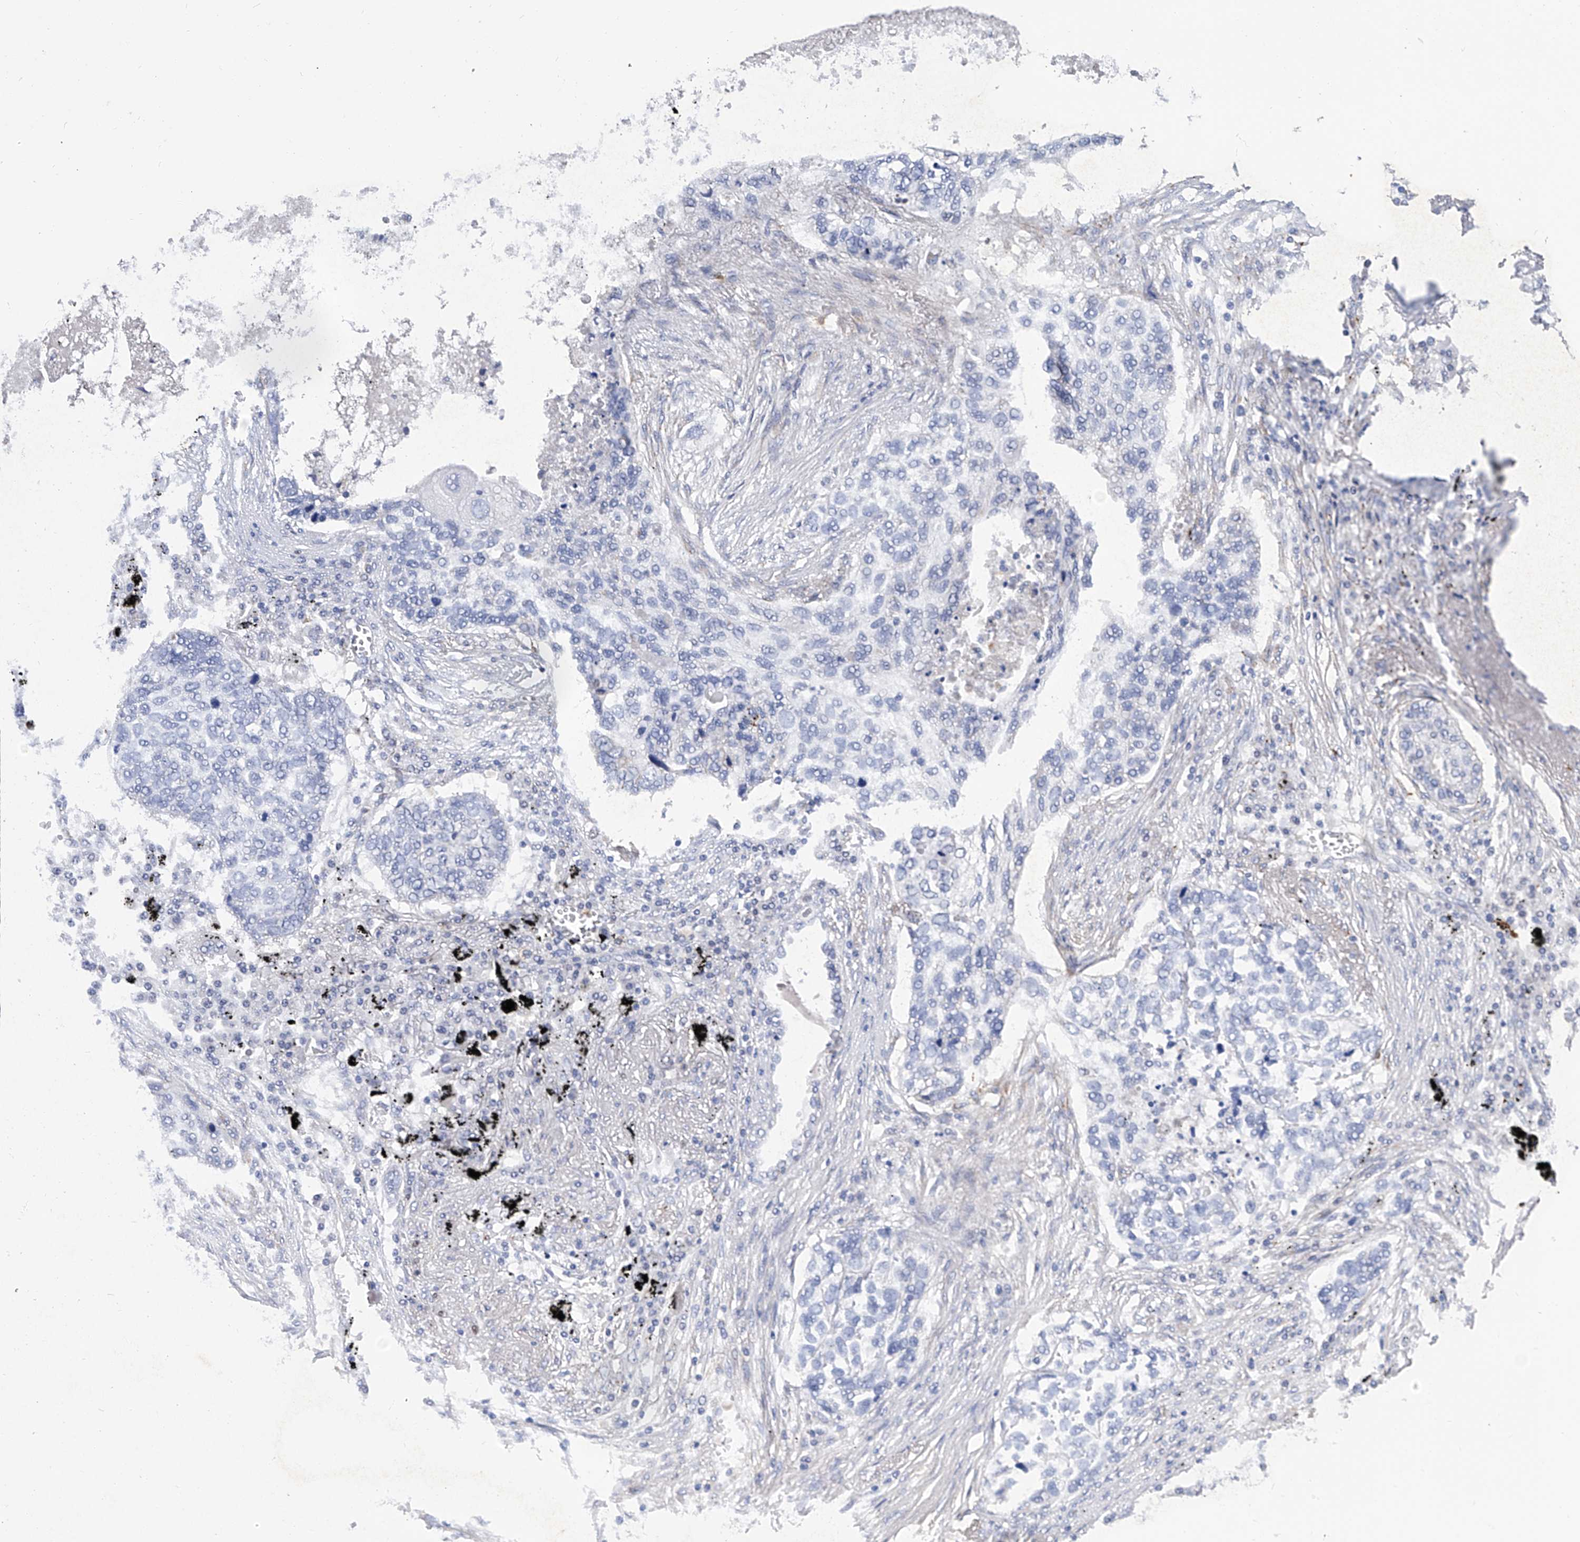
{"staining": {"intensity": "negative", "quantity": "none", "location": "none"}, "tissue": "lung cancer", "cell_type": "Tumor cells", "image_type": "cancer", "snomed": [{"axis": "morphology", "description": "Squamous cell carcinoma, NOS"}, {"axis": "topography", "description": "Lung"}], "caption": "DAB immunohistochemical staining of lung squamous cell carcinoma reveals no significant staining in tumor cells.", "gene": "PHF20", "patient": {"sex": "female", "age": 63}}